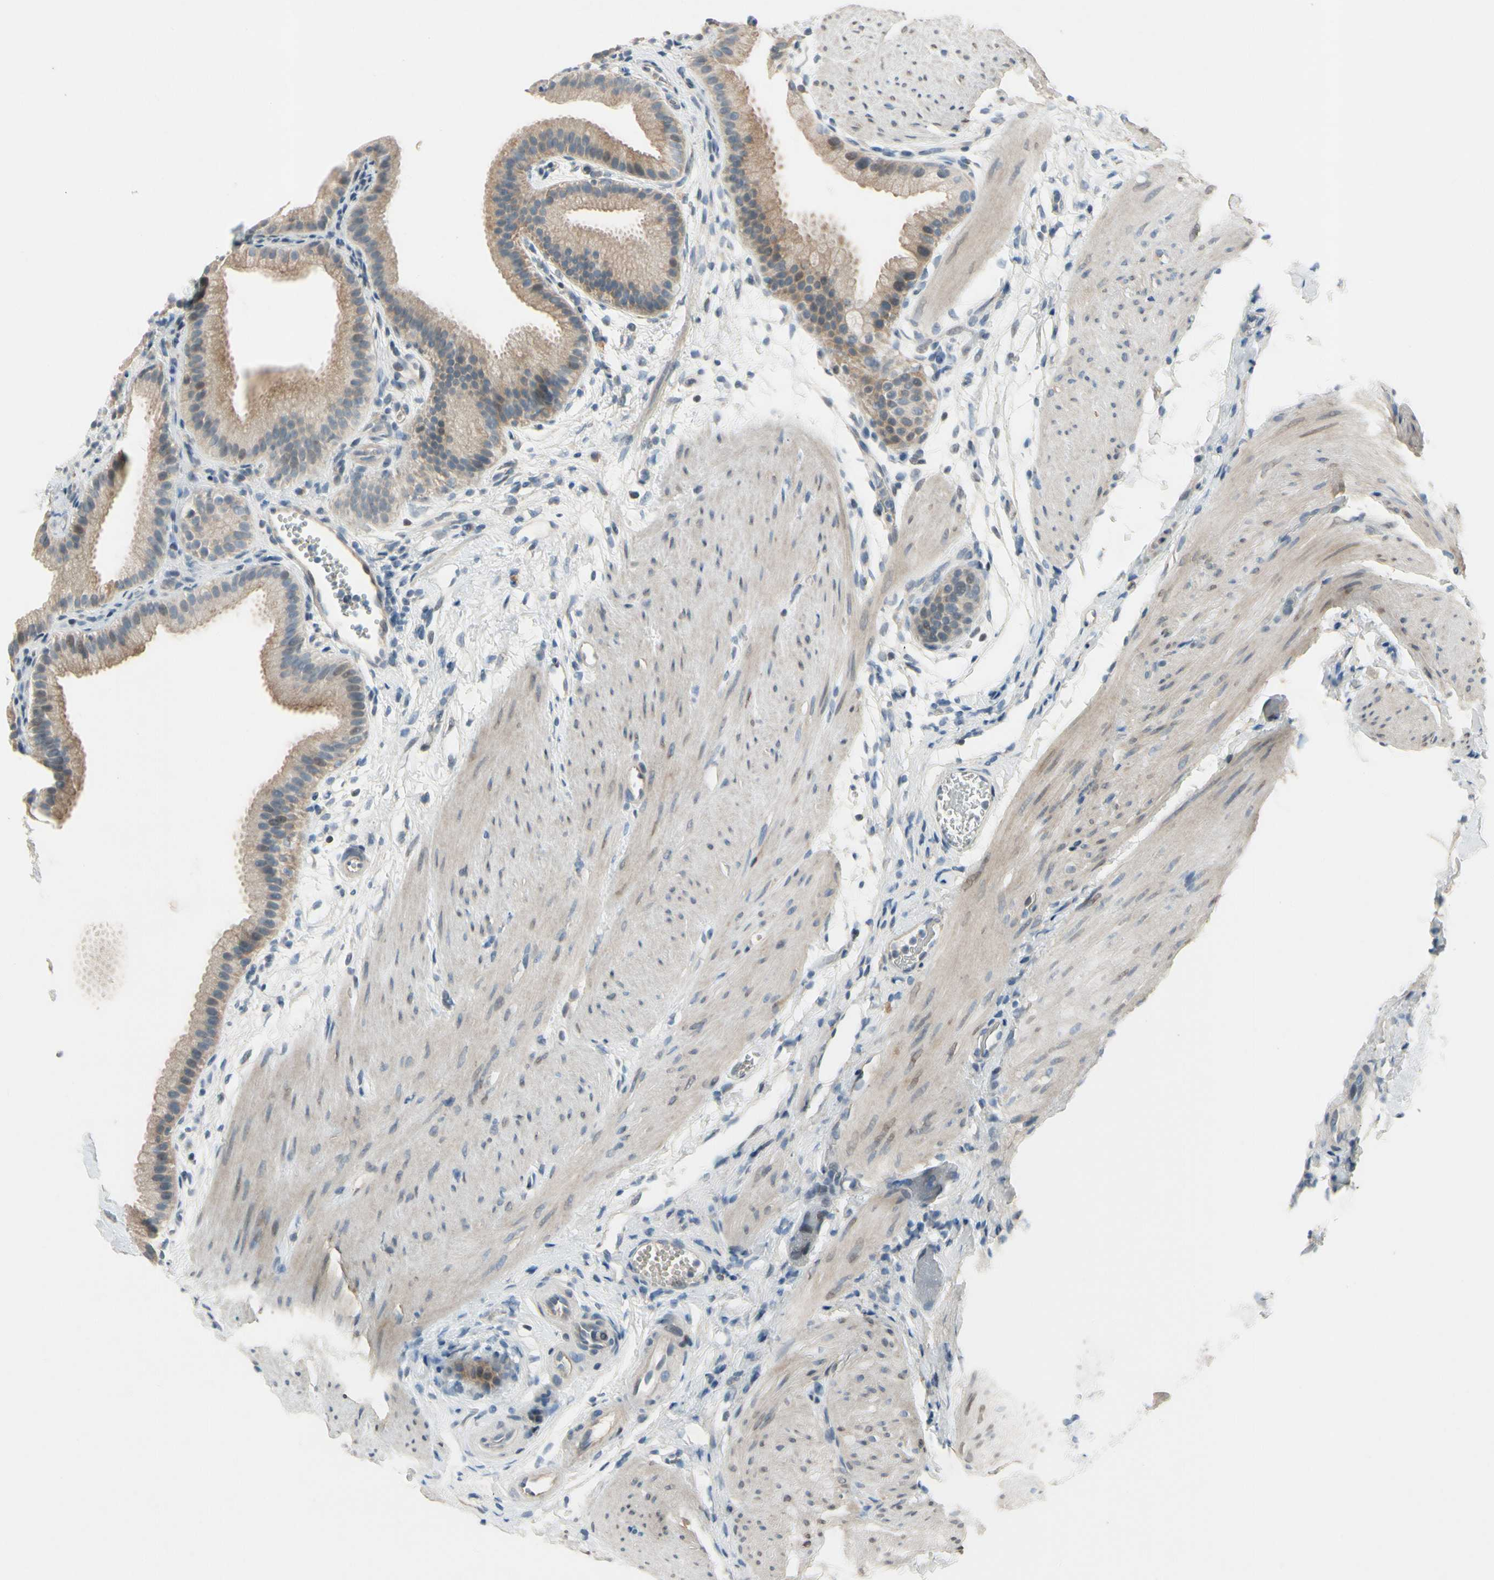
{"staining": {"intensity": "moderate", "quantity": ">75%", "location": "cytoplasmic/membranous"}, "tissue": "gallbladder", "cell_type": "Glandular cells", "image_type": "normal", "snomed": [{"axis": "morphology", "description": "Normal tissue, NOS"}, {"axis": "topography", "description": "Gallbladder"}], "caption": "Immunohistochemistry (DAB (3,3'-diaminobenzidine)) staining of normal human gallbladder exhibits moderate cytoplasmic/membranous protein expression in approximately >75% of glandular cells. The protein of interest is stained brown, and the nuclei are stained in blue (DAB (3,3'-diaminobenzidine) IHC with brightfield microscopy, high magnification).", "gene": "PIP5K1B", "patient": {"sex": "female", "age": 64}}